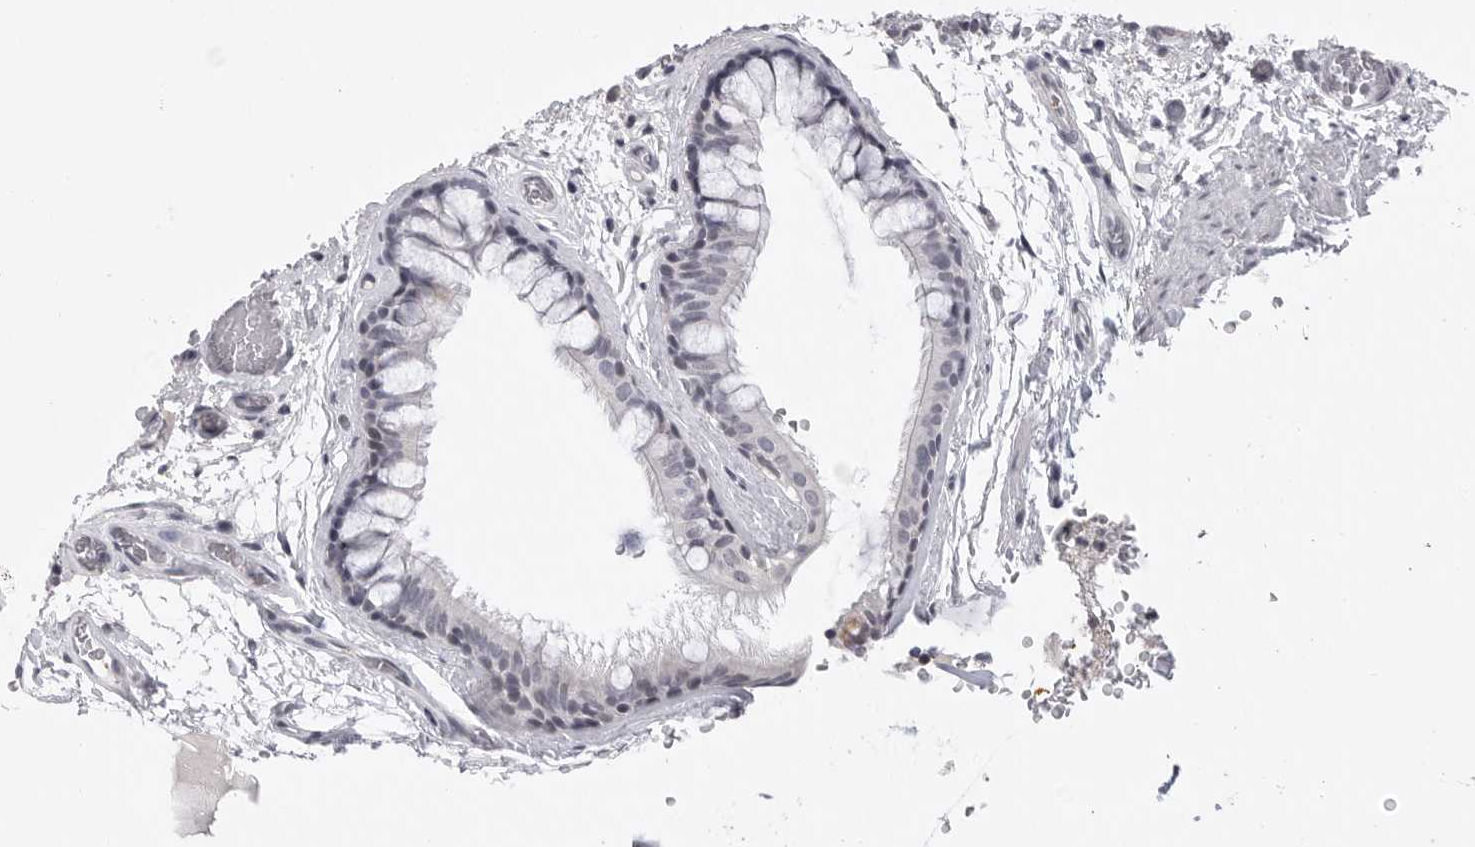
{"staining": {"intensity": "weak", "quantity": "<25%", "location": "nuclear"}, "tissue": "bronchus", "cell_type": "Respiratory epithelial cells", "image_type": "normal", "snomed": [{"axis": "morphology", "description": "Normal tissue, NOS"}, {"axis": "topography", "description": "Cartilage tissue"}], "caption": "The micrograph displays no staining of respiratory epithelial cells in benign bronchus. (DAB (3,3'-diaminobenzidine) immunohistochemistry (IHC) visualized using brightfield microscopy, high magnification).", "gene": "FBXO43", "patient": {"sex": "female", "age": 63}}